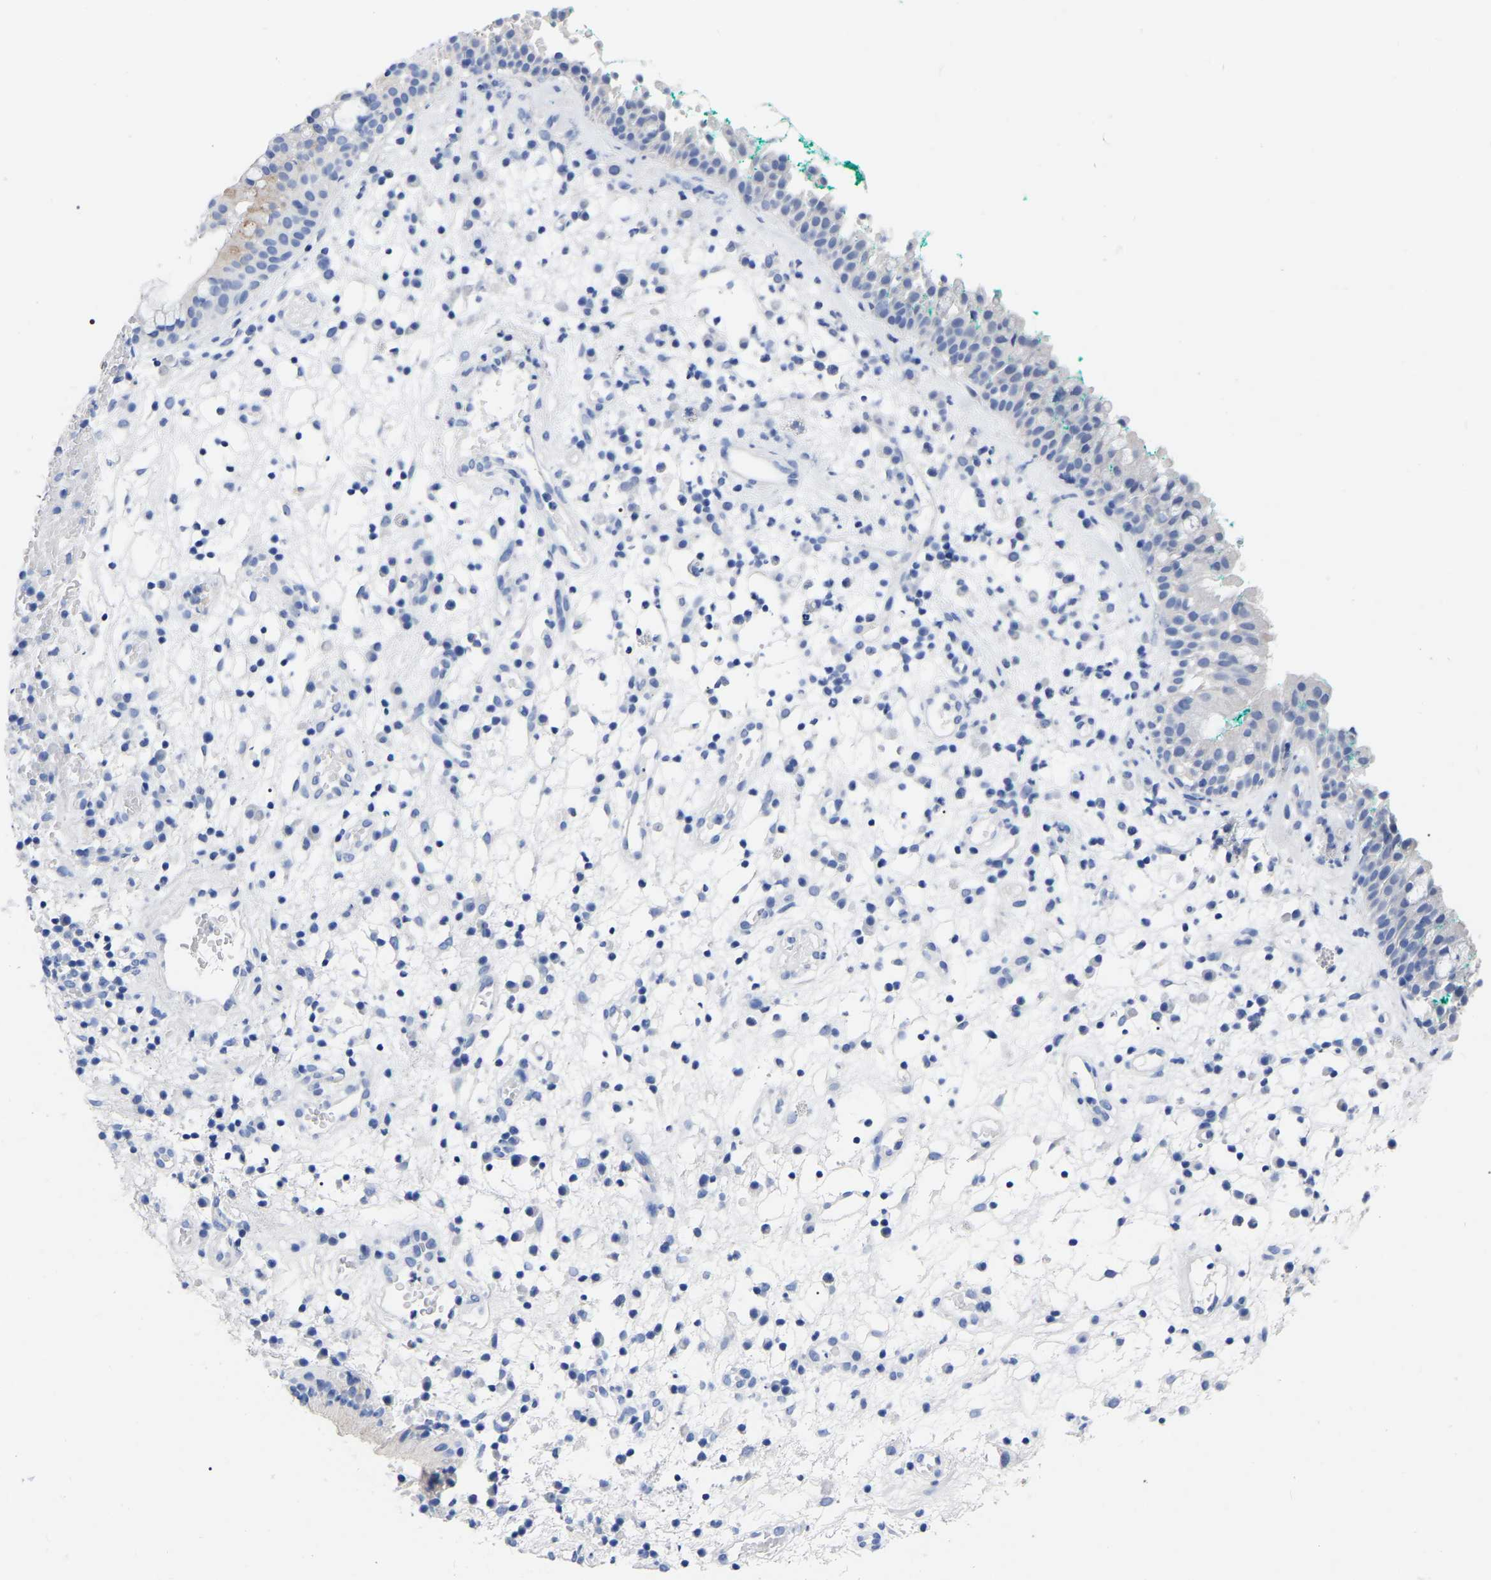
{"staining": {"intensity": "negative", "quantity": "none", "location": "none"}, "tissue": "nasopharynx", "cell_type": "Respiratory epithelial cells", "image_type": "normal", "snomed": [{"axis": "morphology", "description": "Normal tissue, NOS"}, {"axis": "morphology", "description": "Basal cell carcinoma"}, {"axis": "topography", "description": "Cartilage tissue"}, {"axis": "topography", "description": "Nasopharynx"}, {"axis": "topography", "description": "Oral tissue"}], "caption": "This micrograph is of unremarkable nasopharynx stained with immunohistochemistry (IHC) to label a protein in brown with the nuclei are counter-stained blue. There is no expression in respiratory epithelial cells.", "gene": "ANXA13", "patient": {"sex": "female", "age": 77}}